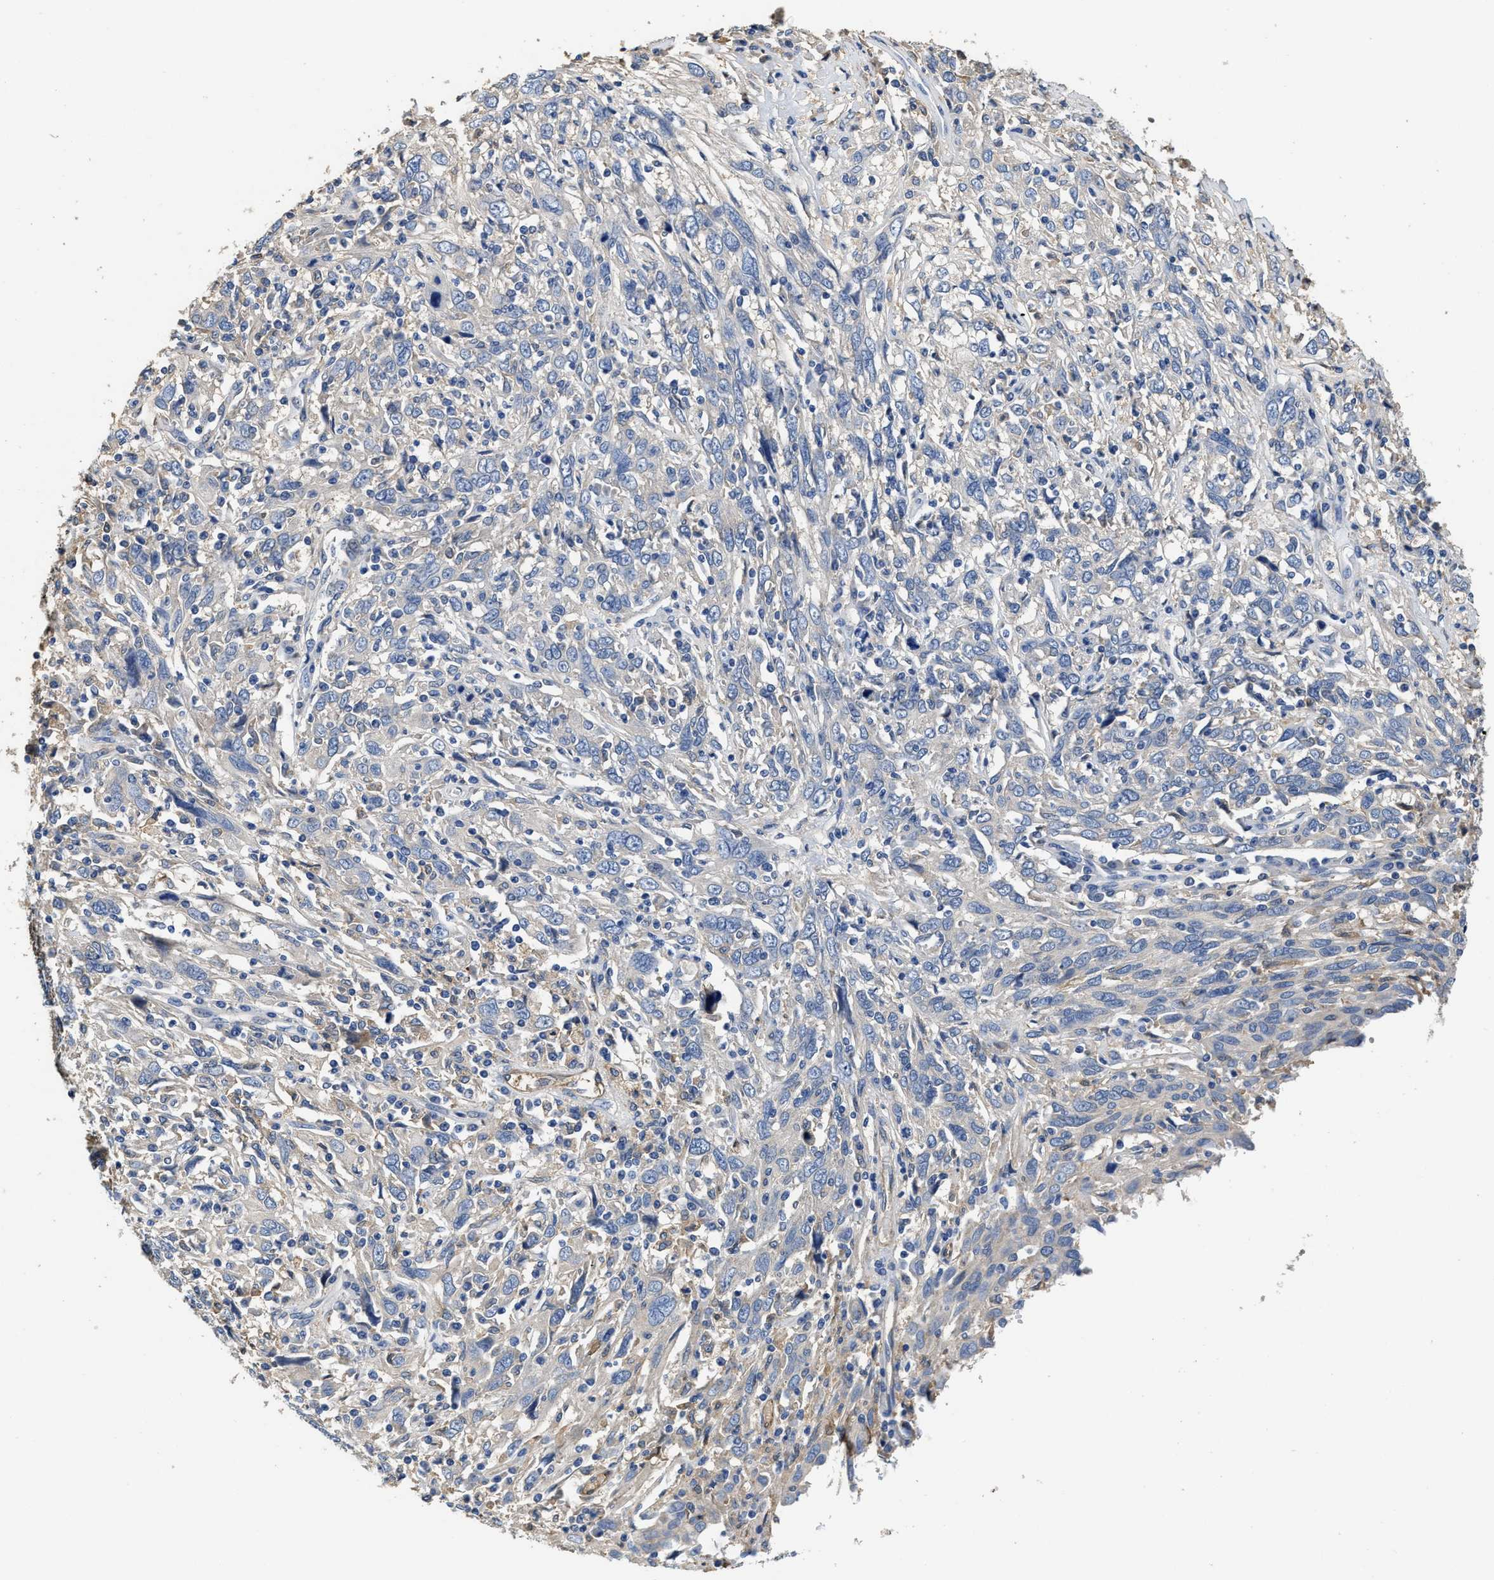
{"staining": {"intensity": "negative", "quantity": "none", "location": "none"}, "tissue": "cervical cancer", "cell_type": "Tumor cells", "image_type": "cancer", "snomed": [{"axis": "morphology", "description": "Squamous cell carcinoma, NOS"}, {"axis": "topography", "description": "Cervix"}], "caption": "Squamous cell carcinoma (cervical) was stained to show a protein in brown. There is no significant staining in tumor cells.", "gene": "PEG10", "patient": {"sex": "female", "age": 46}}